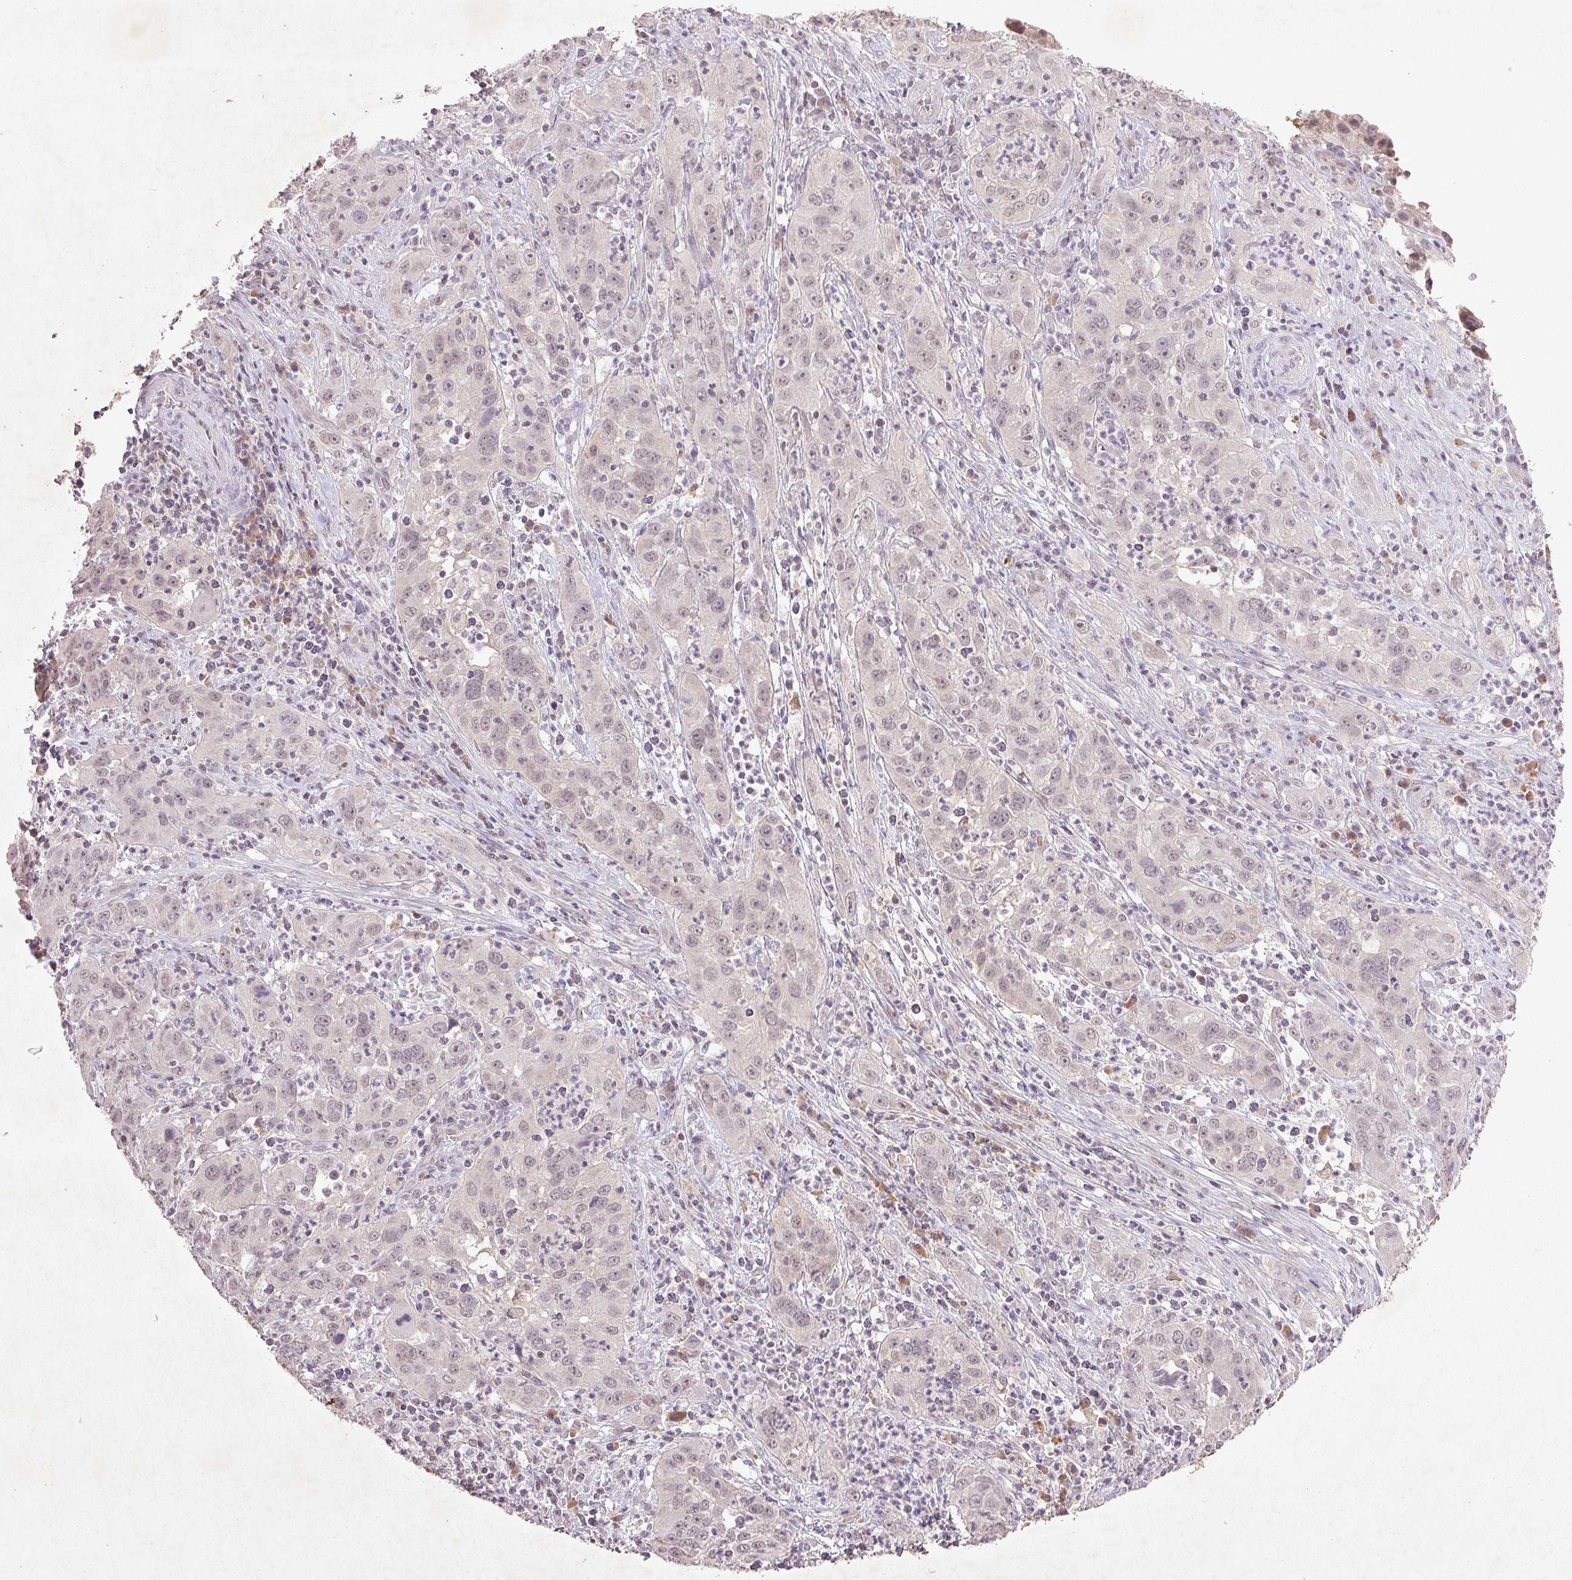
{"staining": {"intensity": "weak", "quantity": "25%-75%", "location": "nuclear"}, "tissue": "cervical cancer", "cell_type": "Tumor cells", "image_type": "cancer", "snomed": [{"axis": "morphology", "description": "Squamous cell carcinoma, NOS"}, {"axis": "topography", "description": "Cervix"}], "caption": "DAB (3,3'-diaminobenzidine) immunohistochemical staining of cervical squamous cell carcinoma reveals weak nuclear protein expression in about 25%-75% of tumor cells.", "gene": "FAM168B", "patient": {"sex": "female", "age": 32}}